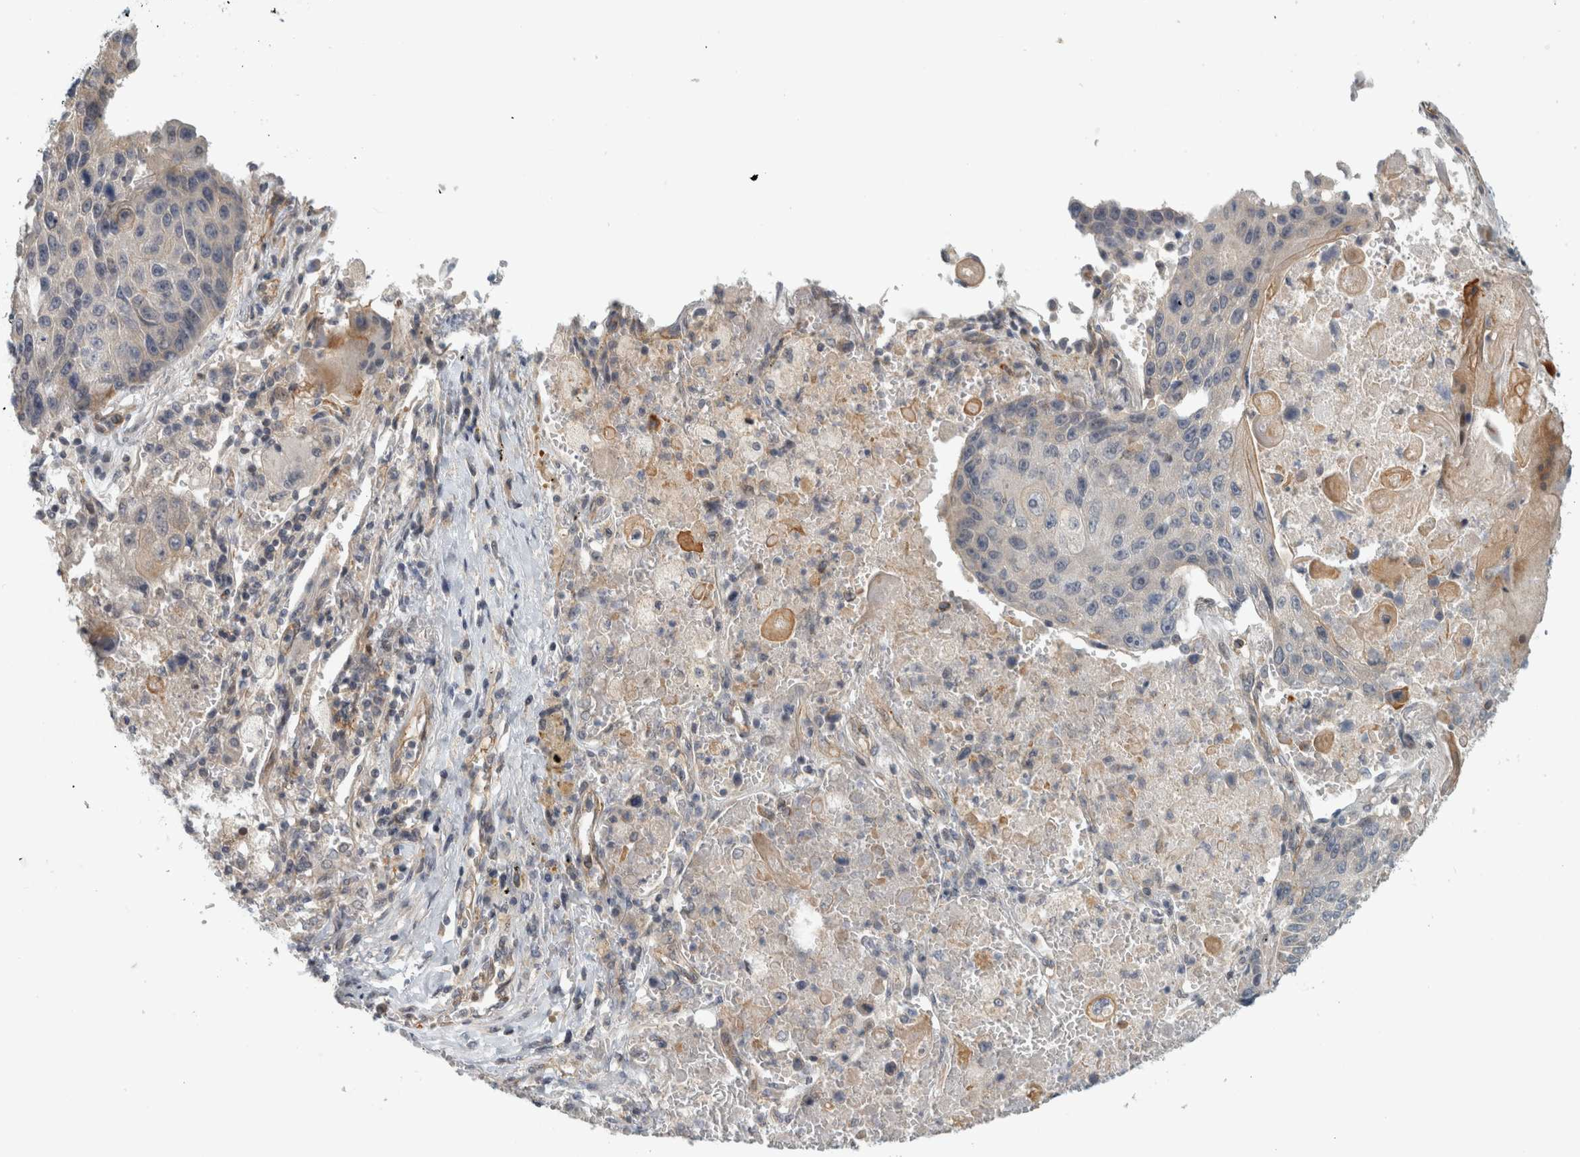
{"staining": {"intensity": "negative", "quantity": "none", "location": "none"}, "tissue": "lung cancer", "cell_type": "Tumor cells", "image_type": "cancer", "snomed": [{"axis": "morphology", "description": "Squamous cell carcinoma, NOS"}, {"axis": "topography", "description": "Lung"}], "caption": "Lung cancer (squamous cell carcinoma) stained for a protein using immunohistochemistry displays no staining tumor cells.", "gene": "ZNF804B", "patient": {"sex": "male", "age": 61}}